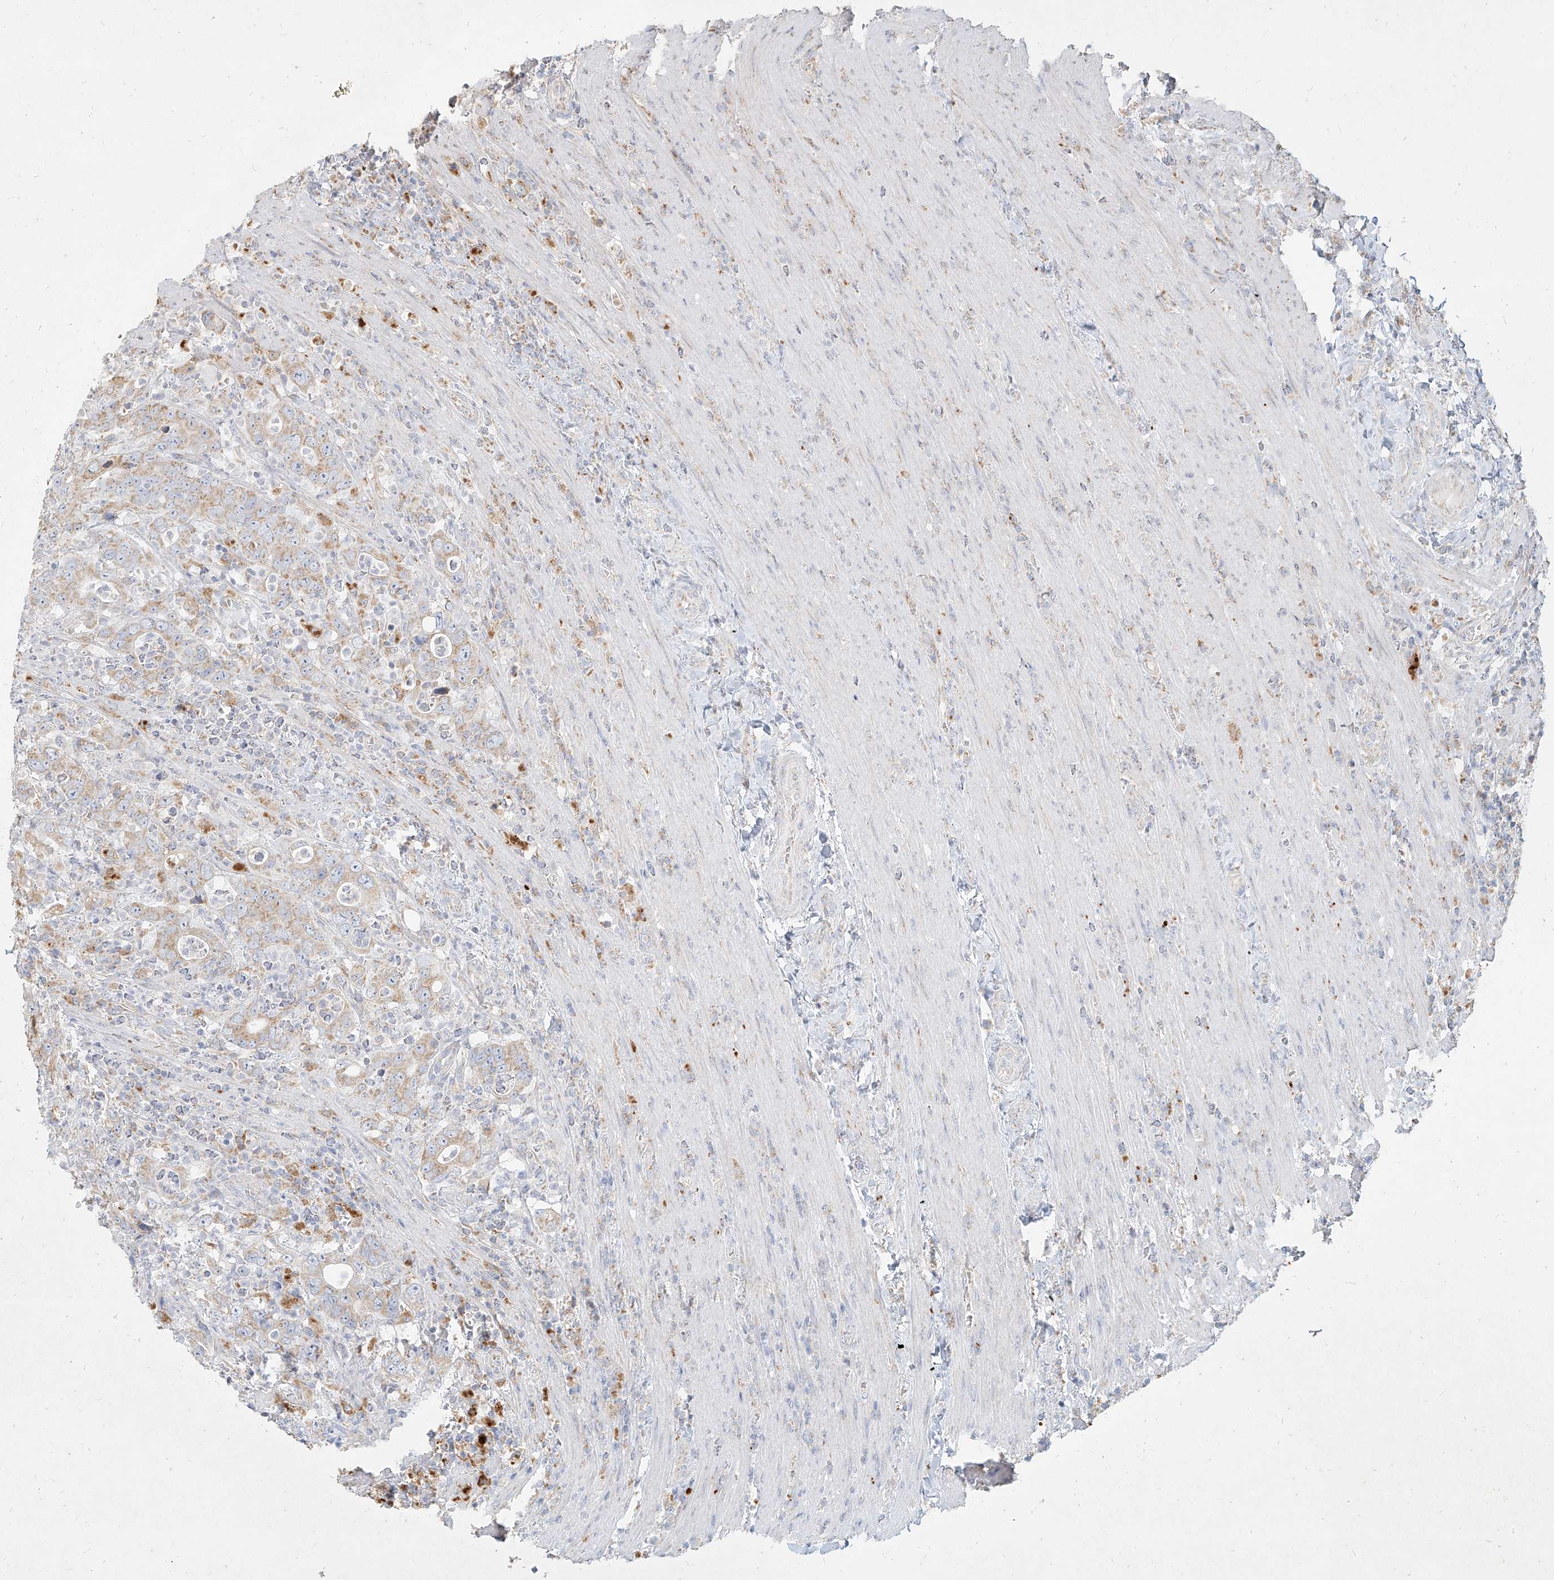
{"staining": {"intensity": "weak", "quantity": "25%-75%", "location": "cytoplasmic/membranous"}, "tissue": "colorectal cancer", "cell_type": "Tumor cells", "image_type": "cancer", "snomed": [{"axis": "morphology", "description": "Adenocarcinoma, NOS"}, {"axis": "topography", "description": "Colon"}], "caption": "A high-resolution micrograph shows IHC staining of adenocarcinoma (colorectal), which demonstrates weak cytoplasmic/membranous positivity in approximately 25%-75% of tumor cells.", "gene": "MTX2", "patient": {"sex": "female", "age": 75}}